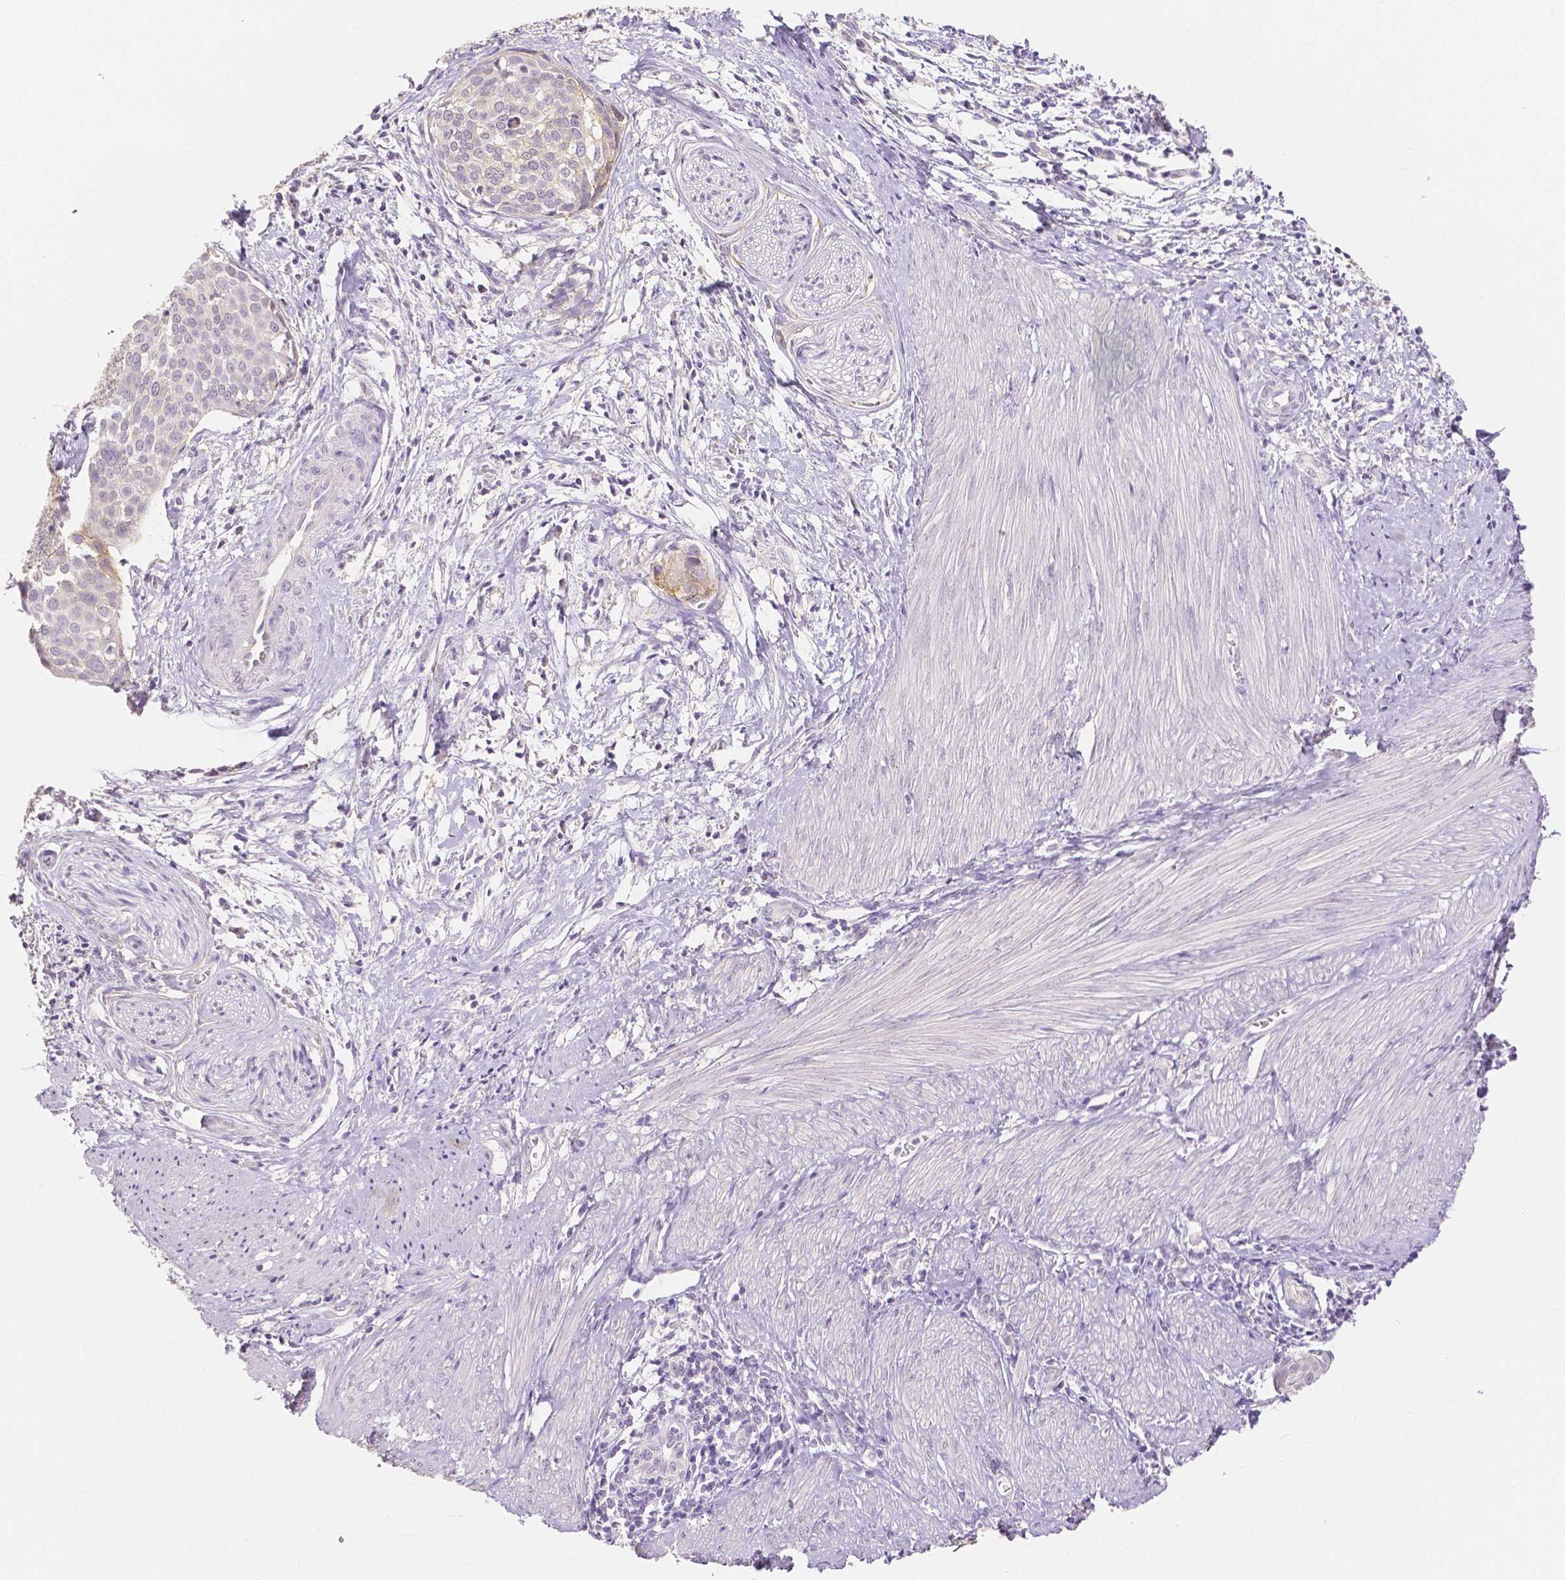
{"staining": {"intensity": "weak", "quantity": "25%-75%", "location": "cytoplasmic/membranous"}, "tissue": "cervical cancer", "cell_type": "Tumor cells", "image_type": "cancer", "snomed": [{"axis": "morphology", "description": "Squamous cell carcinoma, NOS"}, {"axis": "topography", "description": "Cervix"}], "caption": "Protein staining by immunohistochemistry (IHC) exhibits weak cytoplasmic/membranous expression in about 25%-75% of tumor cells in cervical cancer (squamous cell carcinoma).", "gene": "OCLN", "patient": {"sex": "female", "age": 39}}